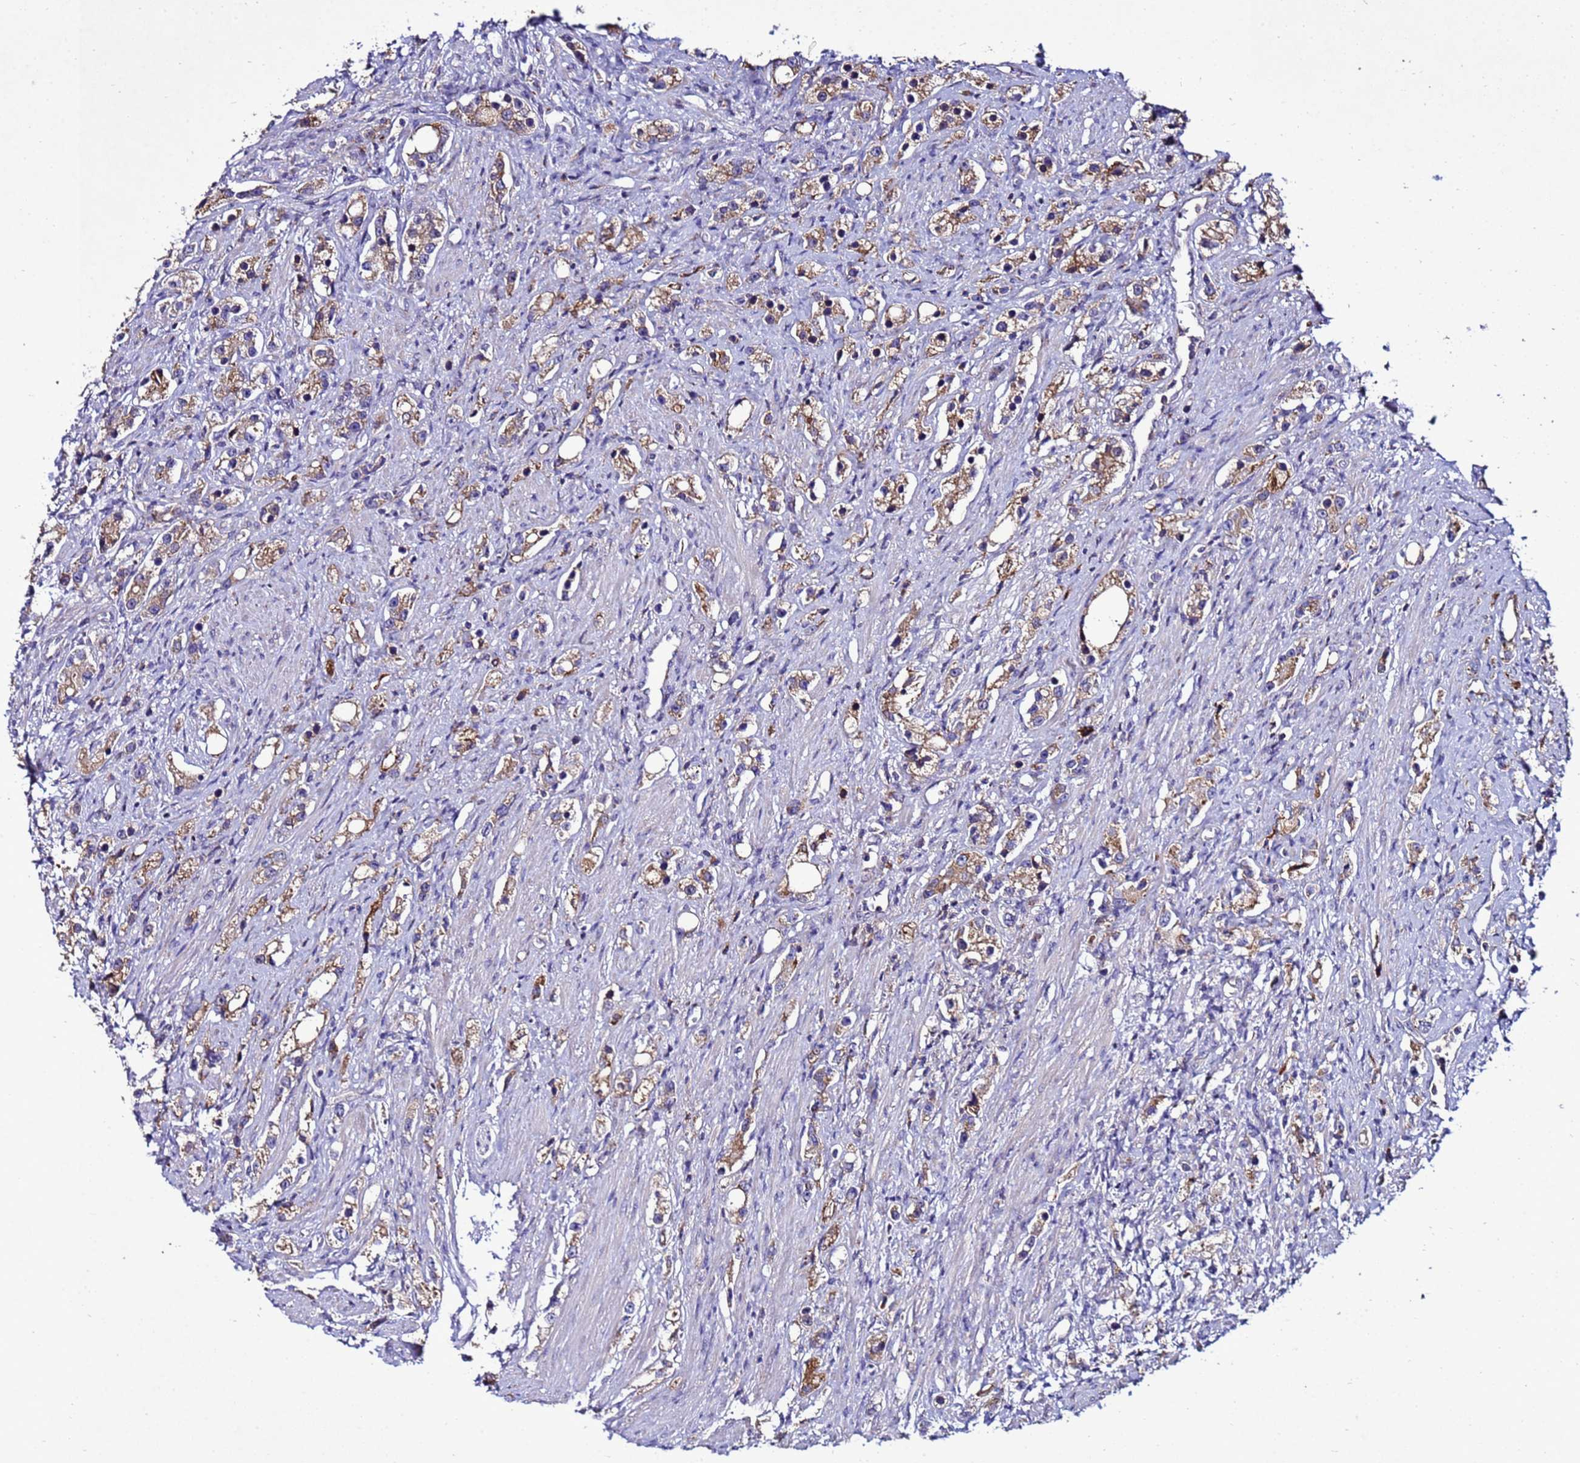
{"staining": {"intensity": "moderate", "quantity": ">75%", "location": "cytoplasmic/membranous"}, "tissue": "prostate cancer", "cell_type": "Tumor cells", "image_type": "cancer", "snomed": [{"axis": "morphology", "description": "Adenocarcinoma, High grade"}, {"axis": "topography", "description": "Prostate"}], "caption": "Immunohistochemical staining of prostate cancer exhibits moderate cytoplasmic/membranous protein staining in approximately >75% of tumor cells.", "gene": "ANTKMT", "patient": {"sex": "male", "age": 63}}